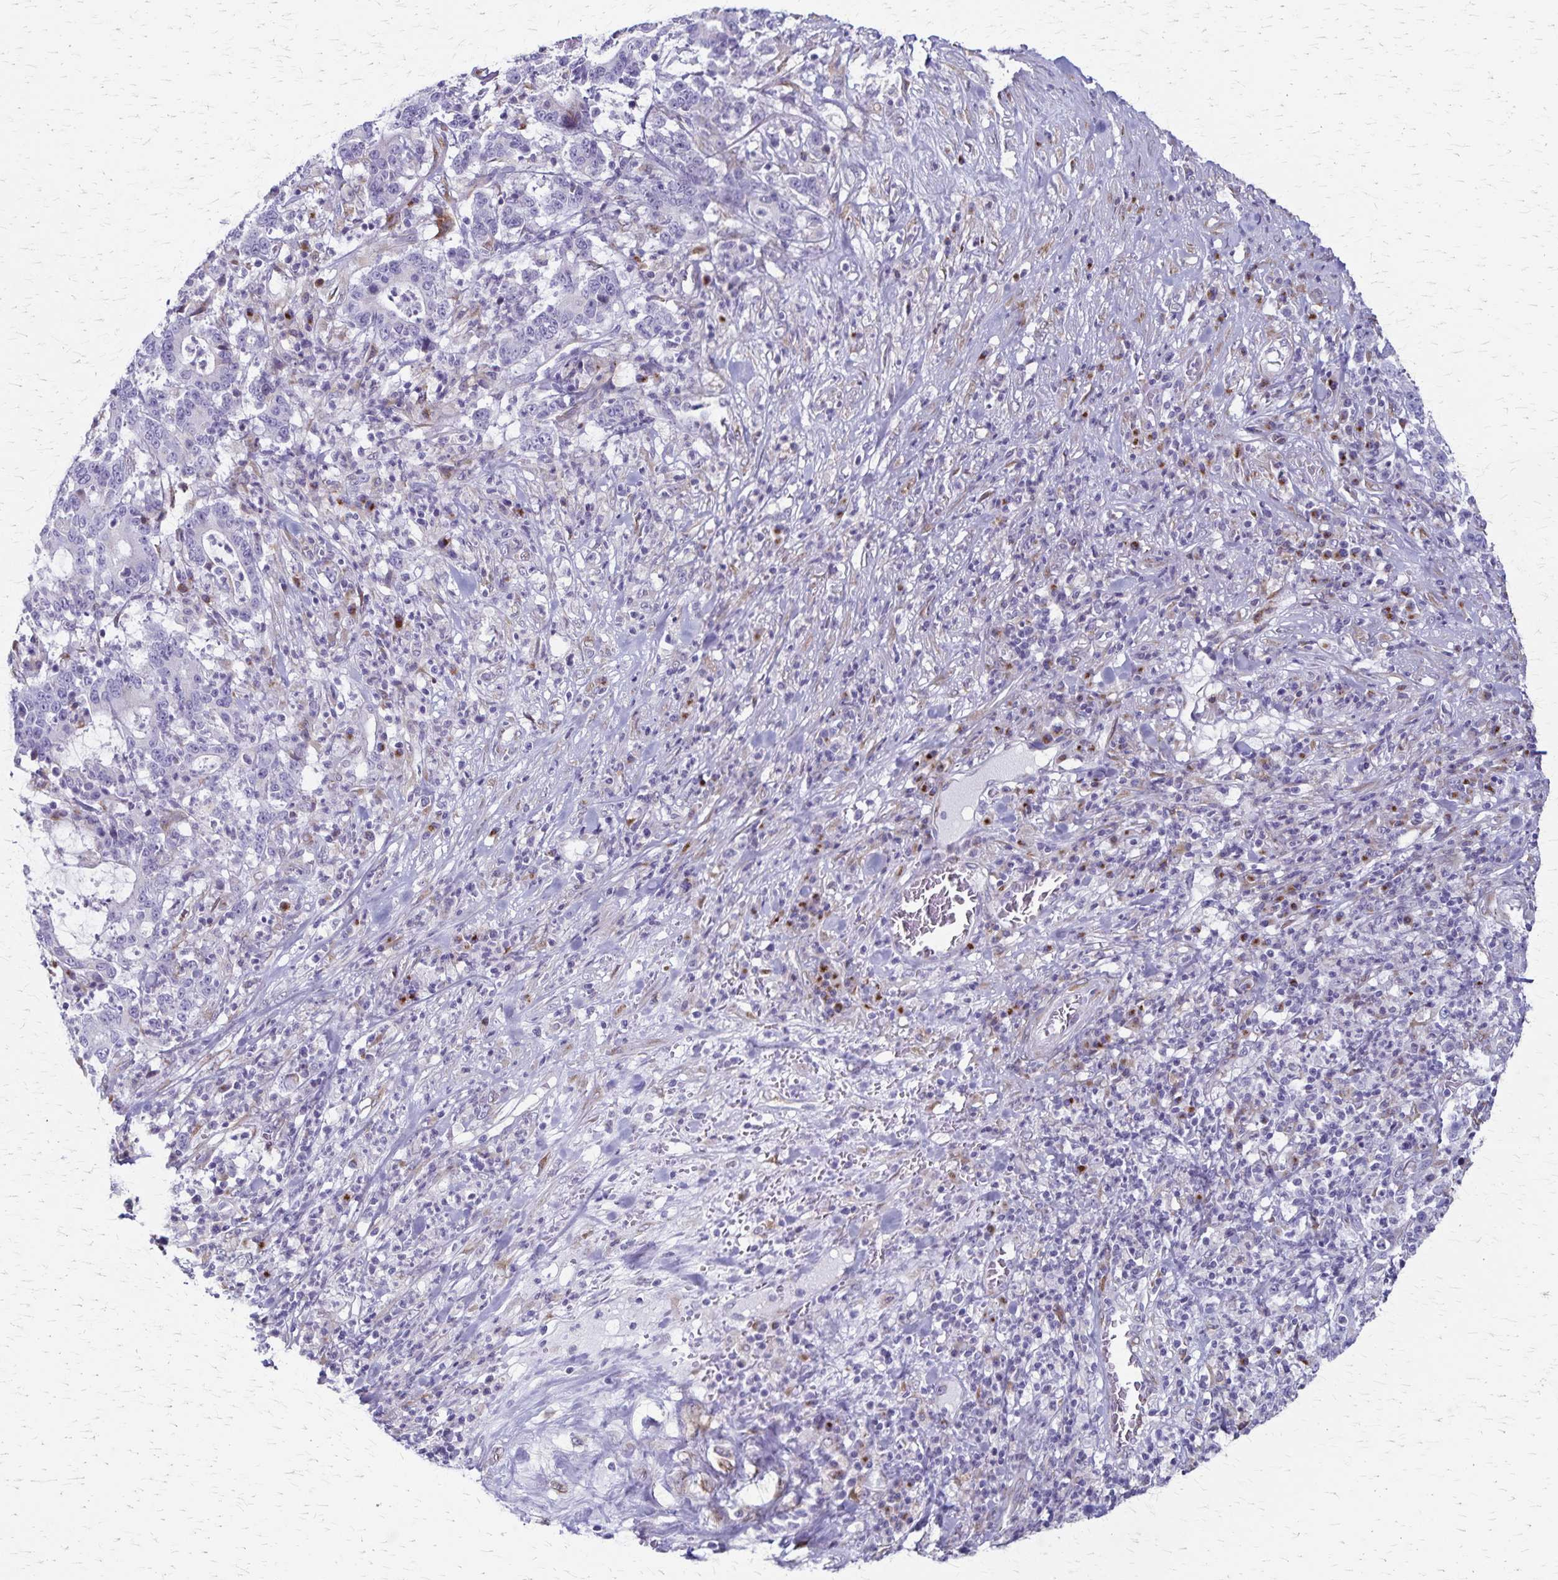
{"staining": {"intensity": "negative", "quantity": "none", "location": "none"}, "tissue": "stomach cancer", "cell_type": "Tumor cells", "image_type": "cancer", "snomed": [{"axis": "morphology", "description": "Adenocarcinoma, NOS"}, {"axis": "topography", "description": "Stomach, upper"}], "caption": "The immunohistochemistry histopathology image has no significant positivity in tumor cells of stomach adenocarcinoma tissue.", "gene": "MCFD2", "patient": {"sex": "male", "age": 68}}